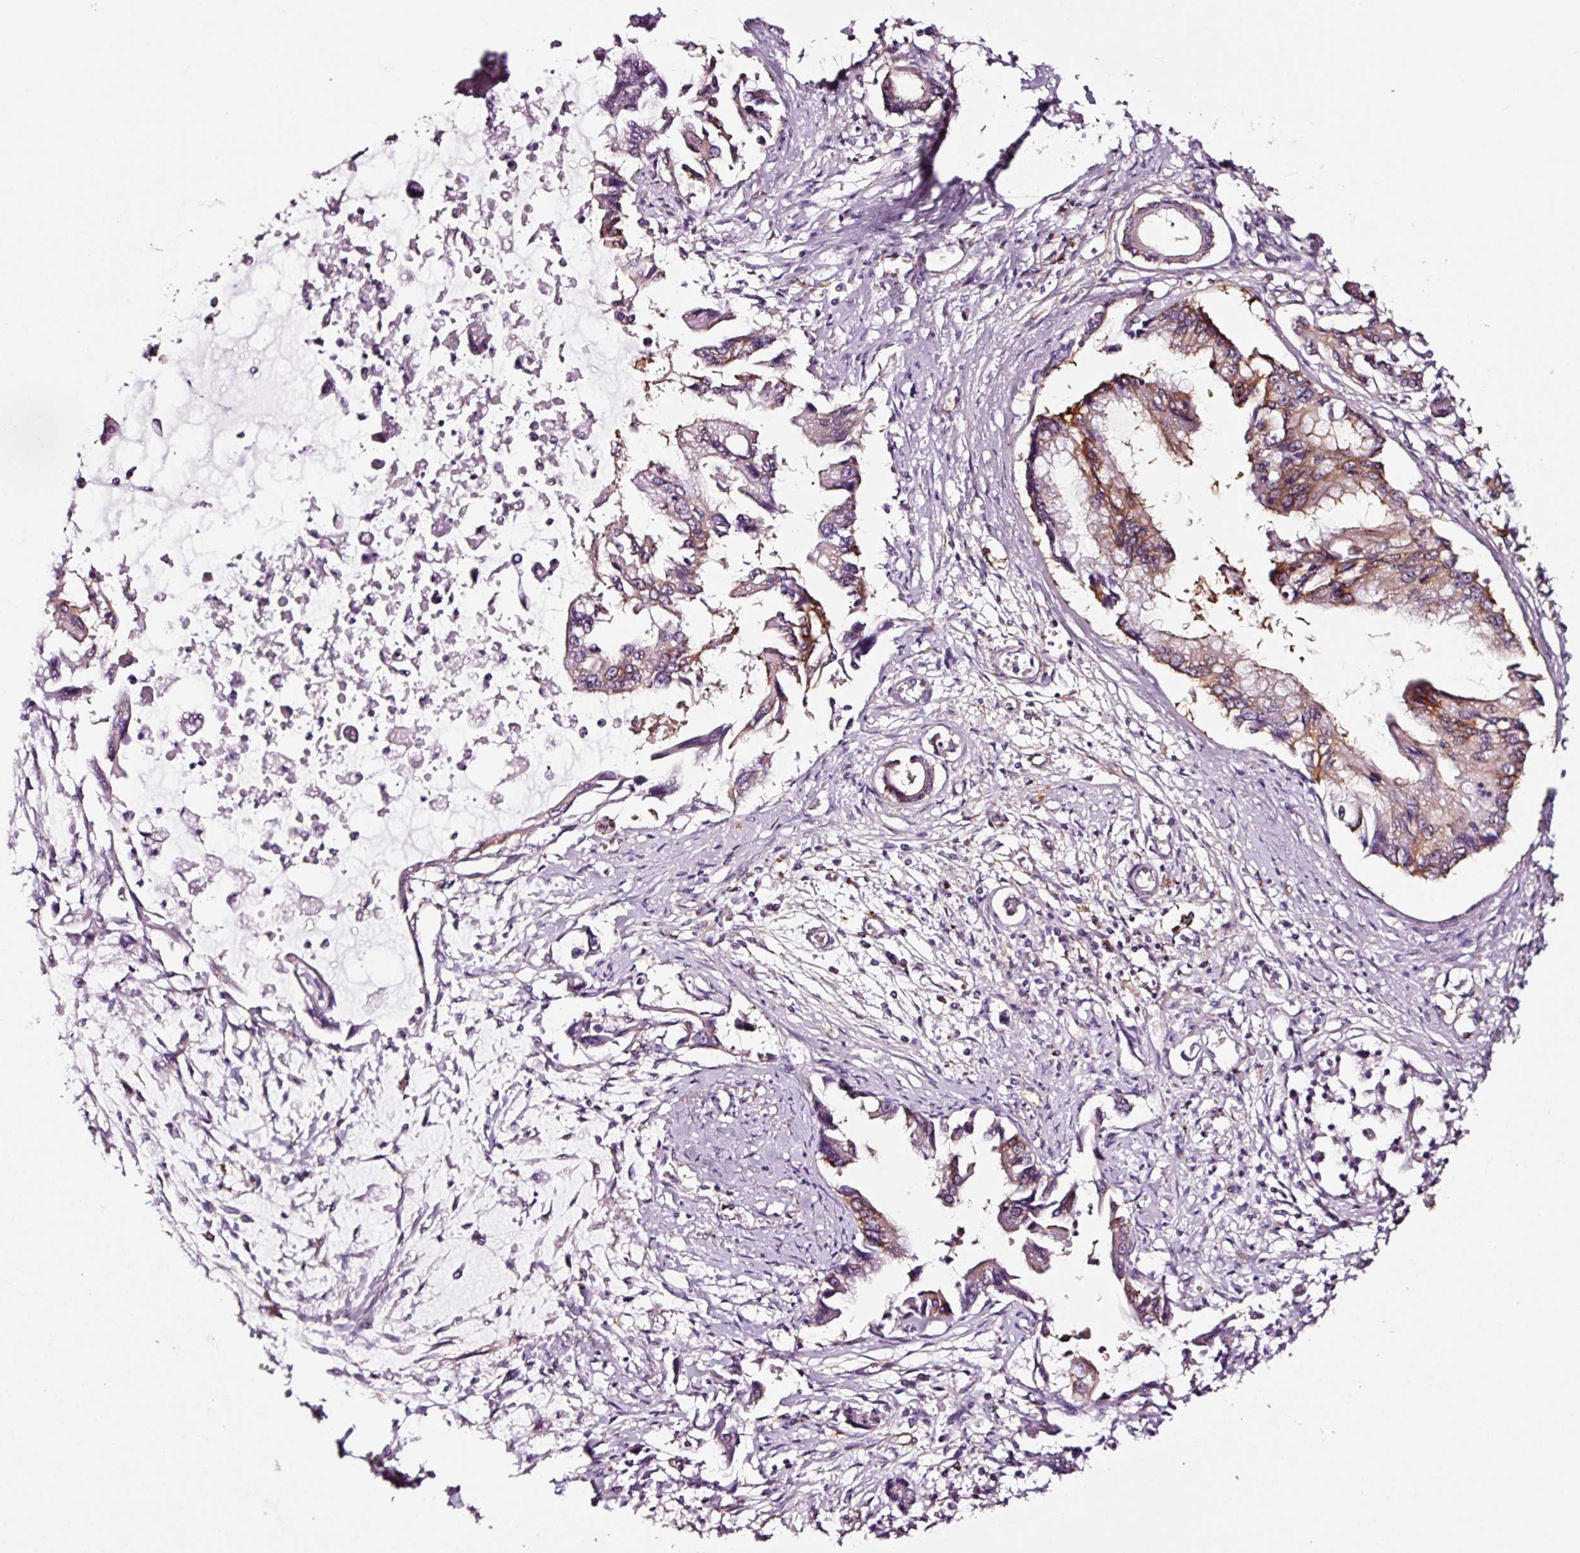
{"staining": {"intensity": "moderate", "quantity": "25%-75%", "location": "cytoplasmic/membranous"}, "tissue": "pancreatic cancer", "cell_type": "Tumor cells", "image_type": "cancer", "snomed": [{"axis": "morphology", "description": "Adenocarcinoma, NOS"}, {"axis": "topography", "description": "Pancreas"}], "caption": "Human pancreatic cancer stained for a protein (brown) exhibits moderate cytoplasmic/membranous positive positivity in approximately 25%-75% of tumor cells.", "gene": "ADD3", "patient": {"sex": "male", "age": 84}}